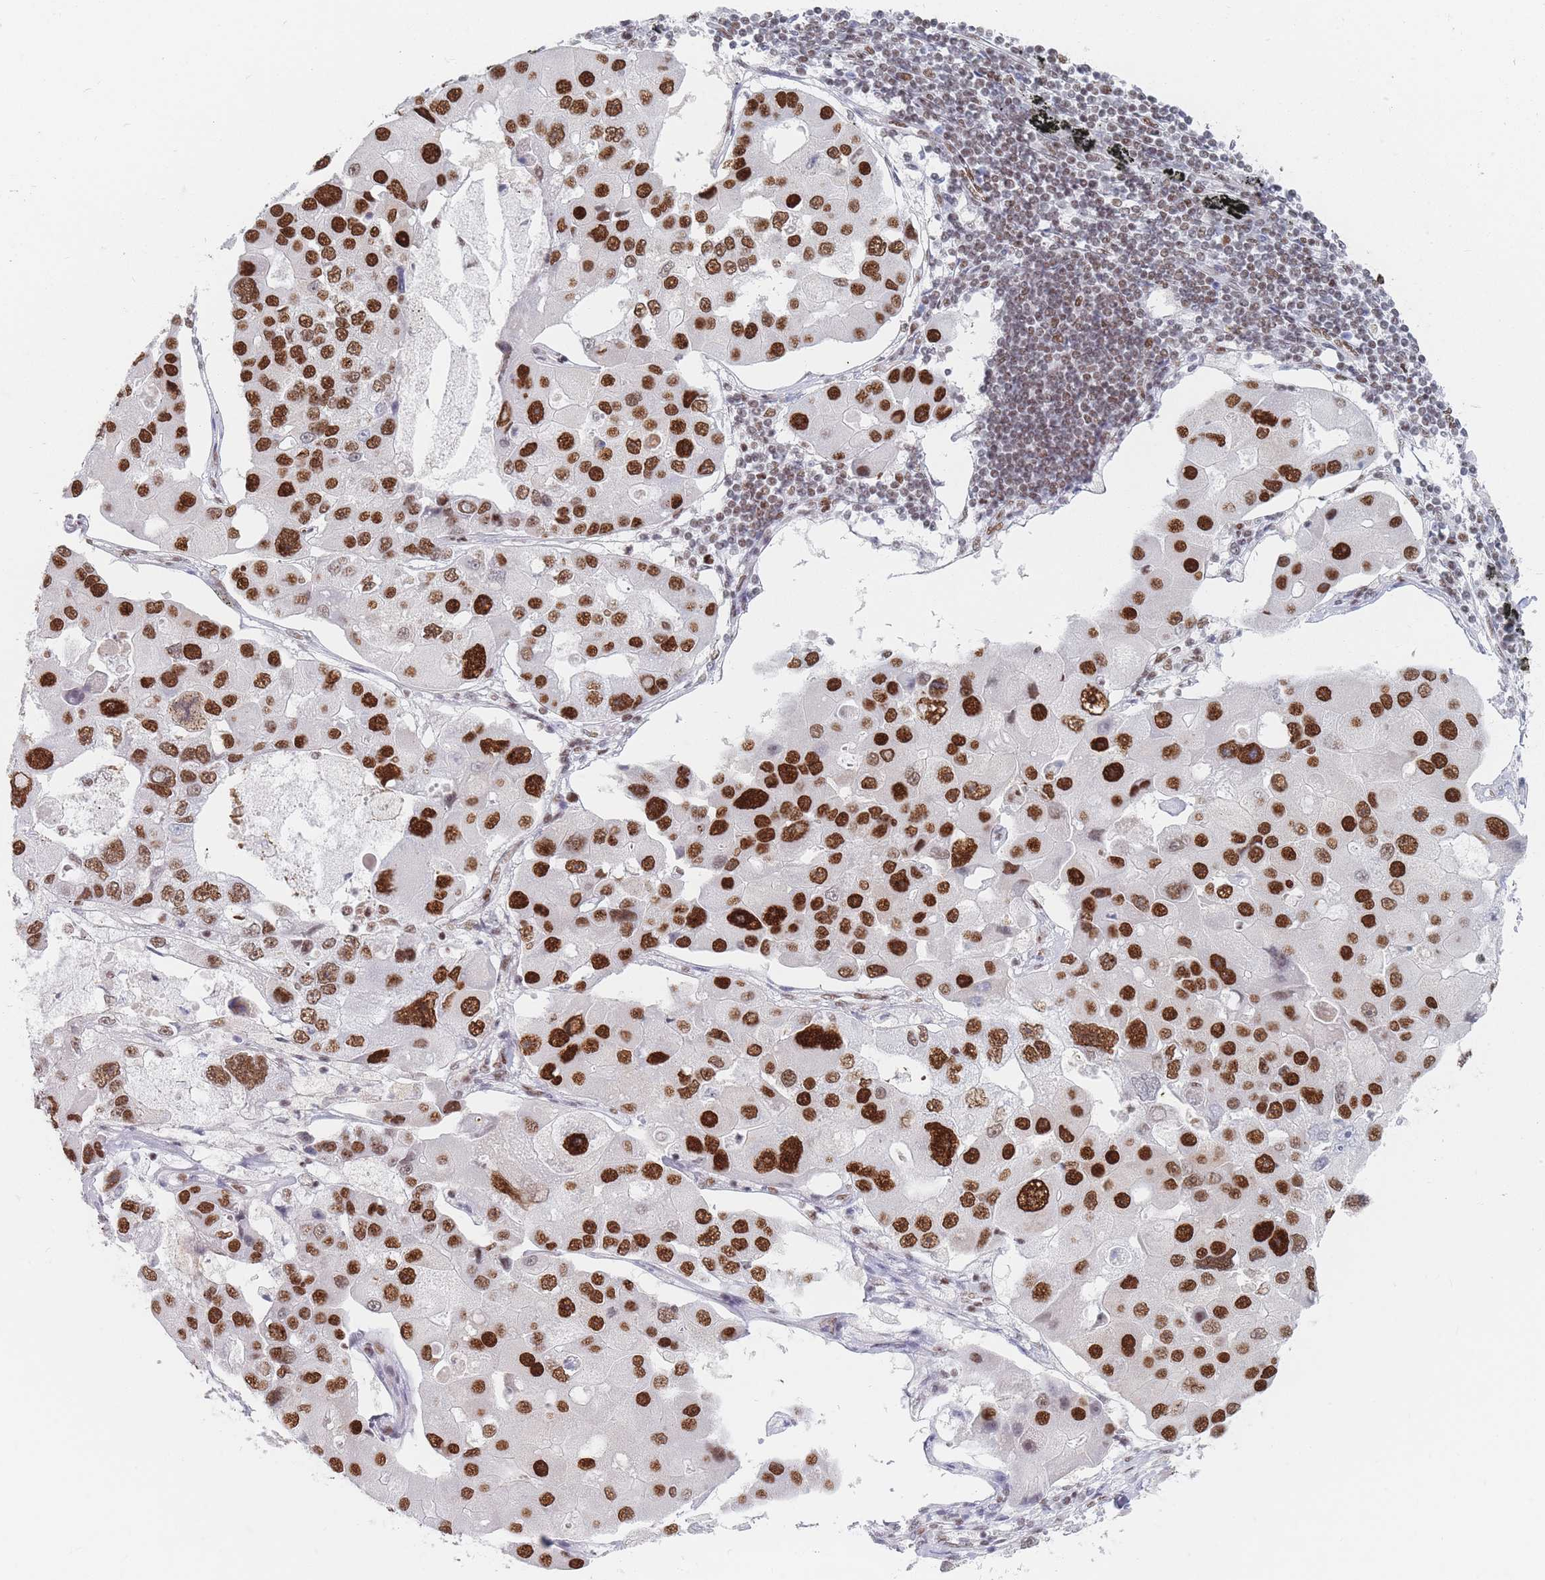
{"staining": {"intensity": "strong", "quantity": ">75%", "location": "nuclear"}, "tissue": "lung cancer", "cell_type": "Tumor cells", "image_type": "cancer", "snomed": [{"axis": "morphology", "description": "Adenocarcinoma, NOS"}, {"axis": "topography", "description": "Lung"}], "caption": "Protein staining of lung cancer (adenocarcinoma) tissue shows strong nuclear positivity in about >75% of tumor cells.", "gene": "SAFB2", "patient": {"sex": "female", "age": 54}}